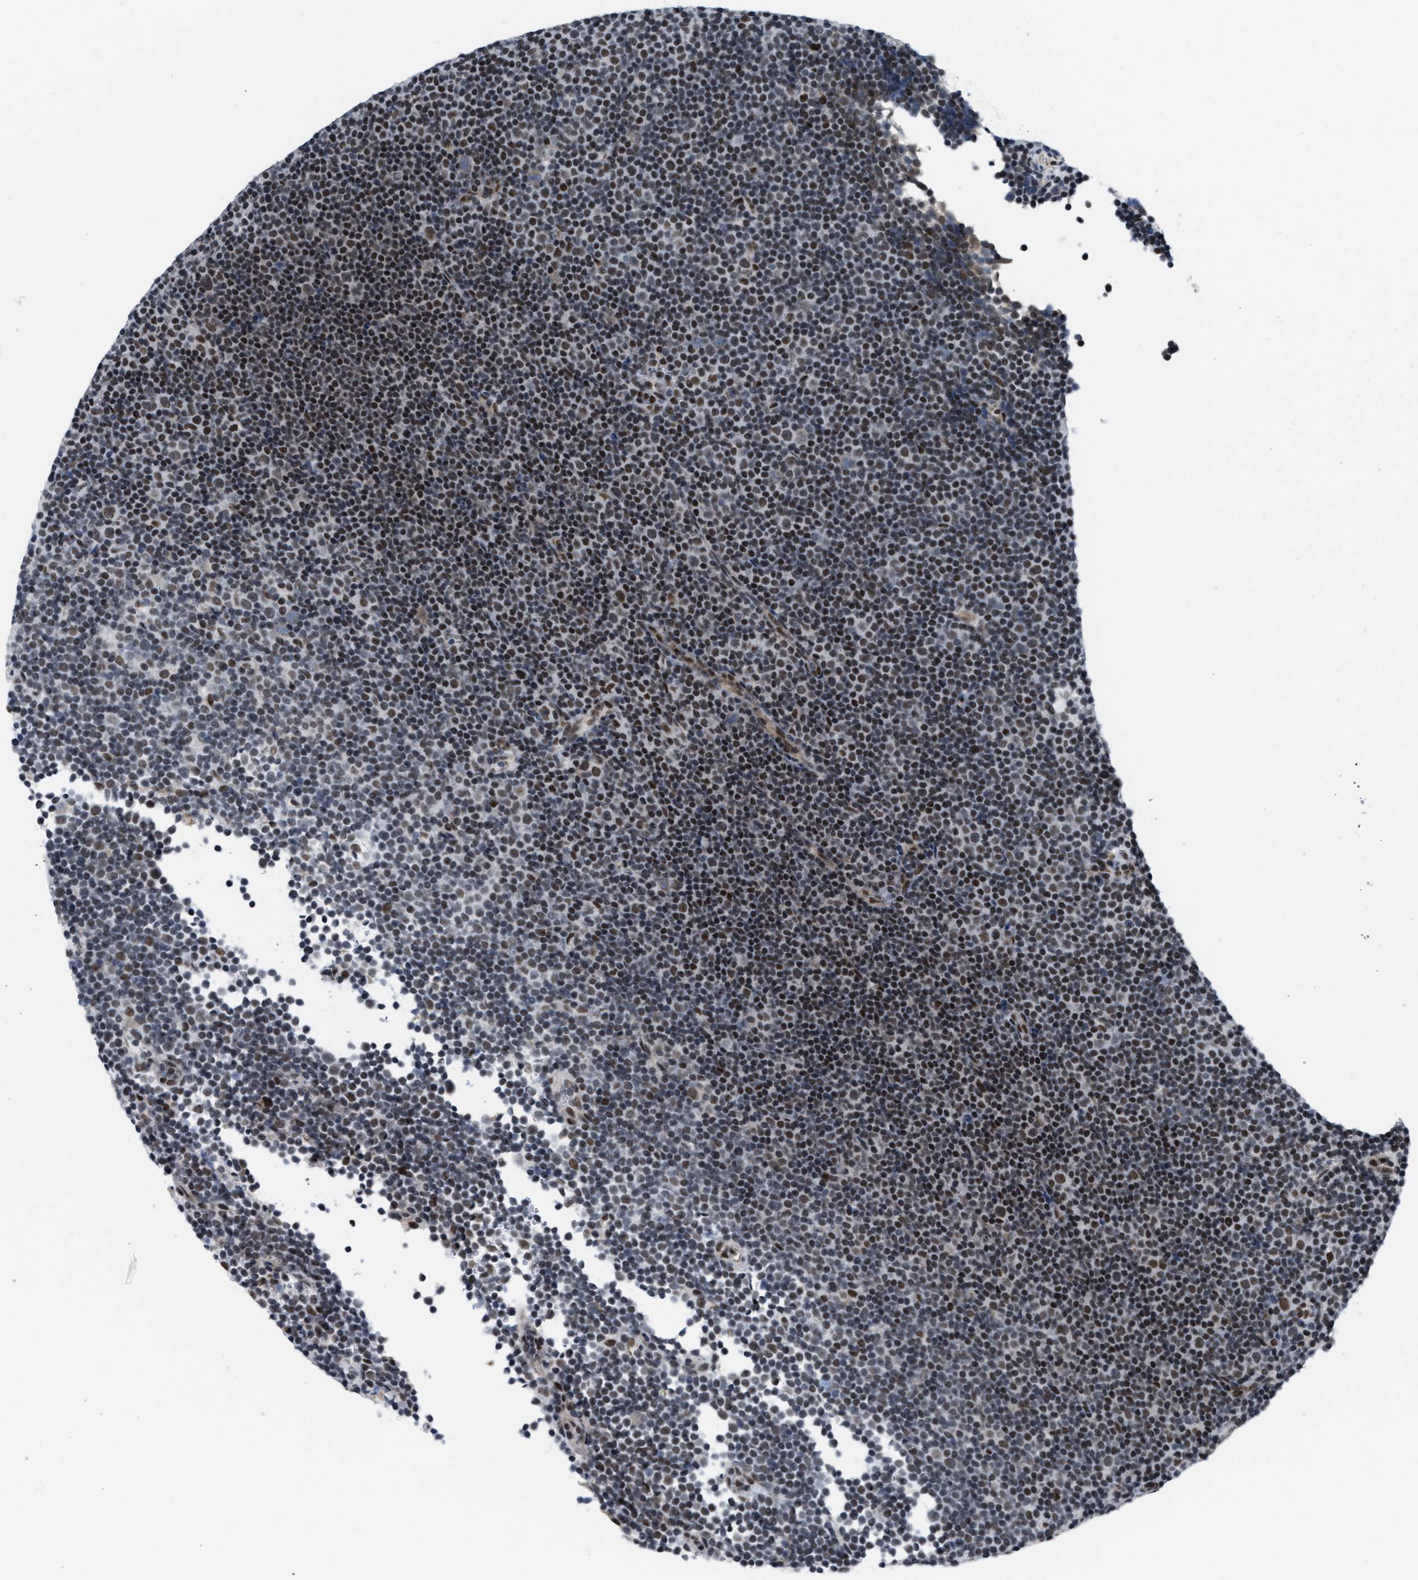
{"staining": {"intensity": "moderate", "quantity": ">75%", "location": "nuclear"}, "tissue": "lymphoma", "cell_type": "Tumor cells", "image_type": "cancer", "snomed": [{"axis": "morphology", "description": "Malignant lymphoma, non-Hodgkin's type, Low grade"}, {"axis": "topography", "description": "Lymph node"}], "caption": "Human lymphoma stained for a protein (brown) displays moderate nuclear positive expression in about >75% of tumor cells.", "gene": "MIER1", "patient": {"sex": "female", "age": 67}}